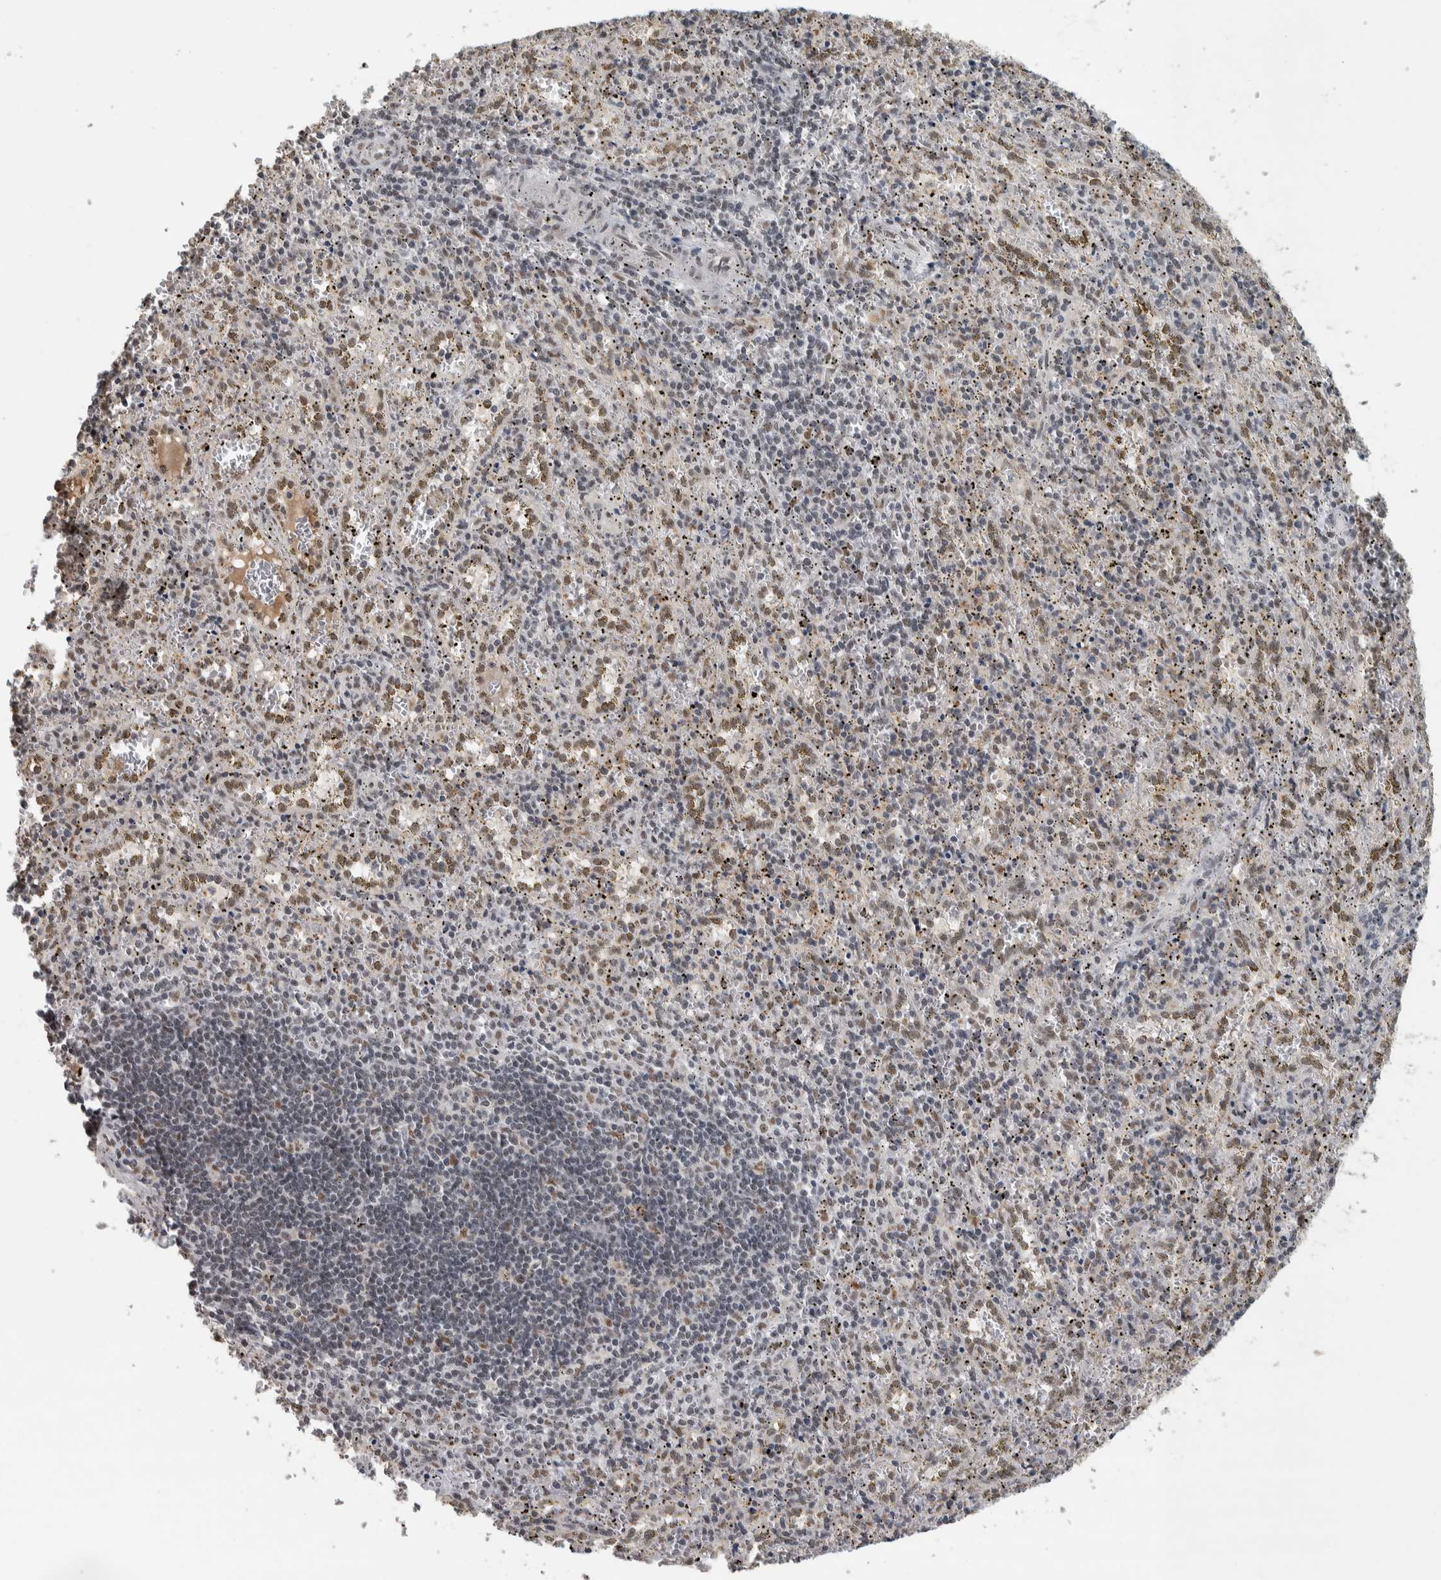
{"staining": {"intensity": "negative", "quantity": "none", "location": "none"}, "tissue": "spleen", "cell_type": "Cells in red pulp", "image_type": "normal", "snomed": [{"axis": "morphology", "description": "Normal tissue, NOS"}, {"axis": "topography", "description": "Spleen"}], "caption": "DAB immunohistochemical staining of normal spleen demonstrates no significant staining in cells in red pulp. Nuclei are stained in blue.", "gene": "DDX42", "patient": {"sex": "male", "age": 11}}